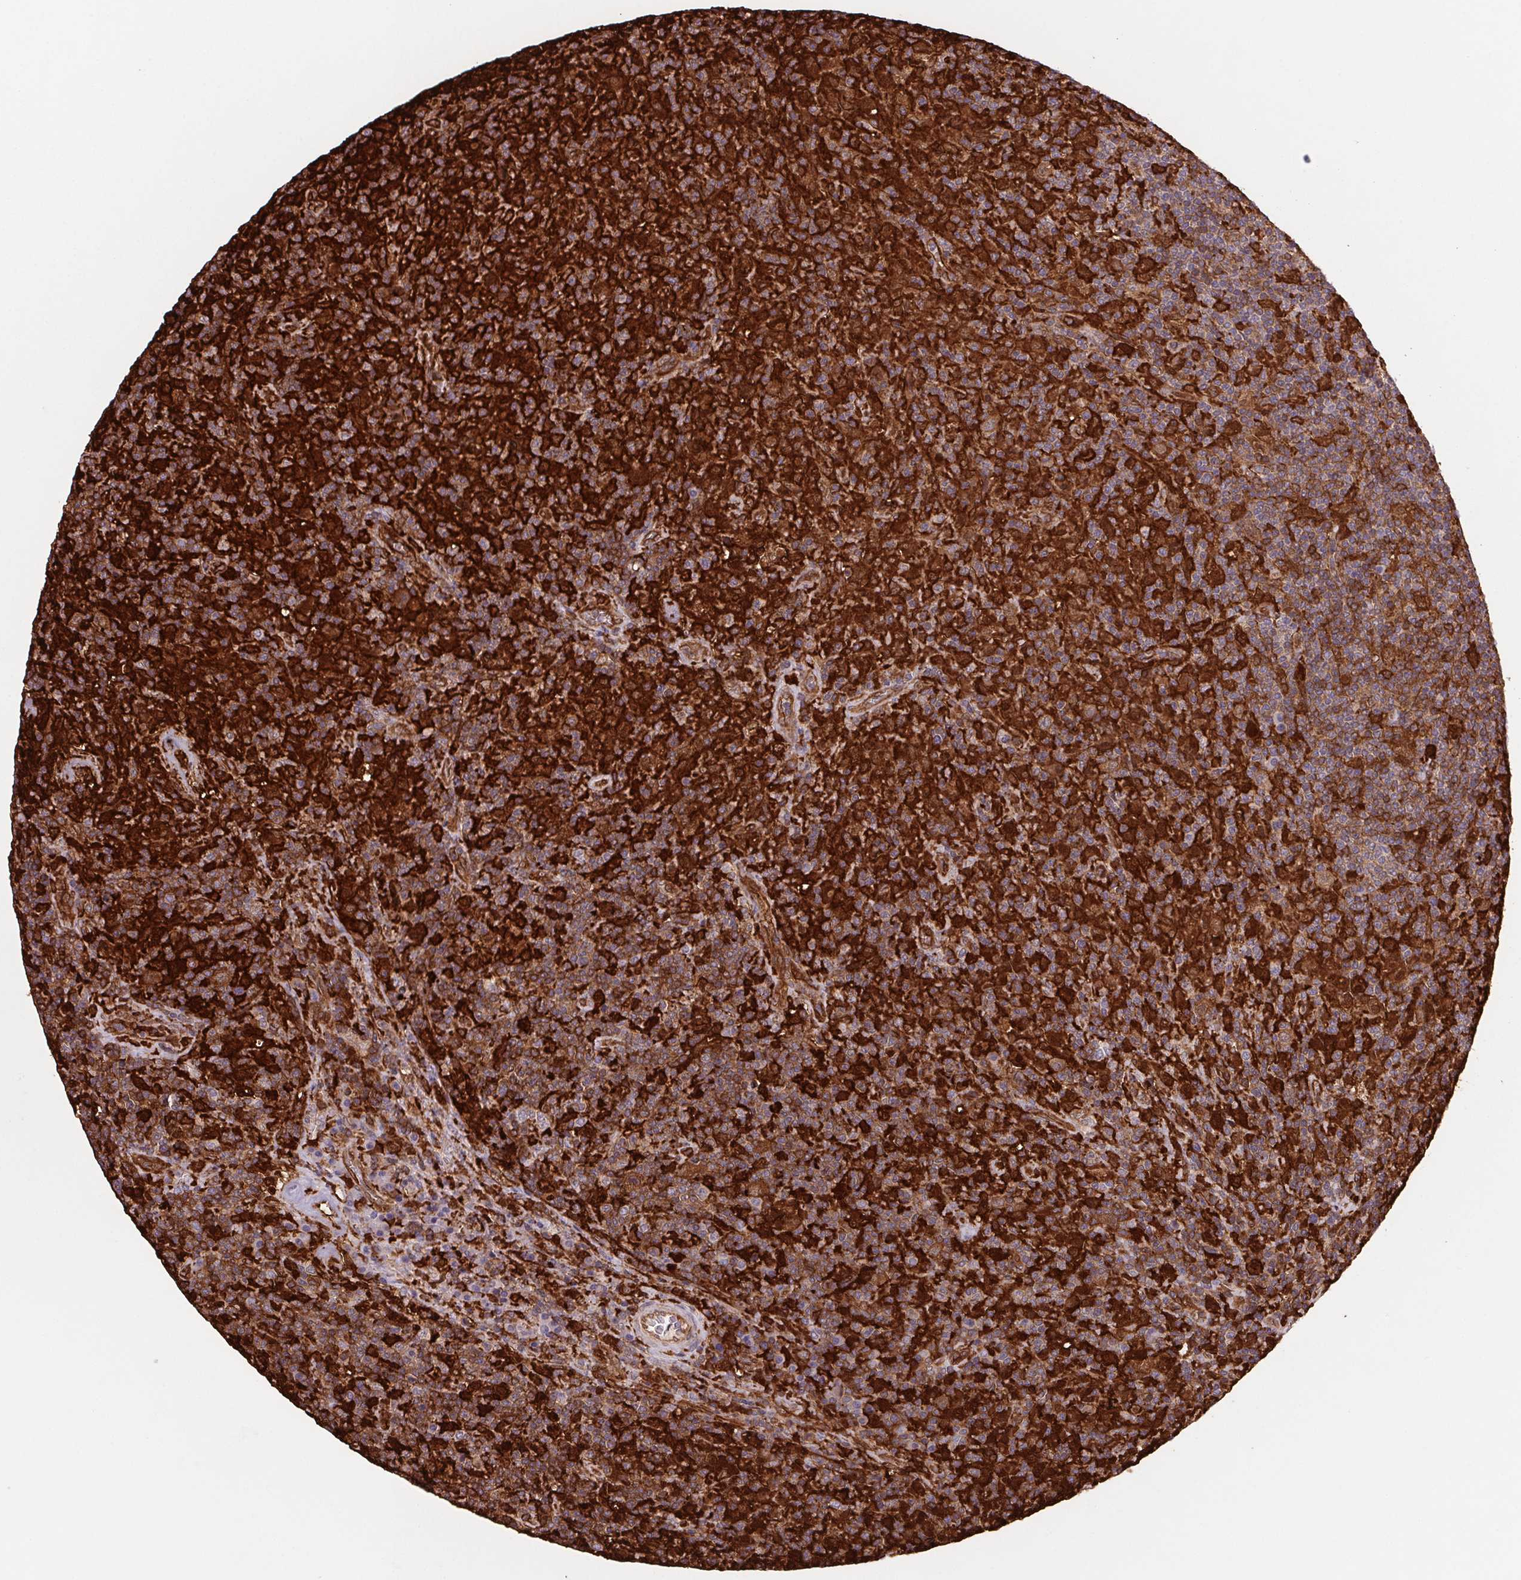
{"staining": {"intensity": "negative", "quantity": "none", "location": "none"}, "tissue": "lymphoma", "cell_type": "Tumor cells", "image_type": "cancer", "snomed": [{"axis": "morphology", "description": "Hodgkin's disease, NOS"}, {"axis": "topography", "description": "Lymph node"}], "caption": "This is an immunohistochemistry (IHC) image of human lymphoma. There is no expression in tumor cells.", "gene": "GBP1", "patient": {"sex": "male", "age": 70}}